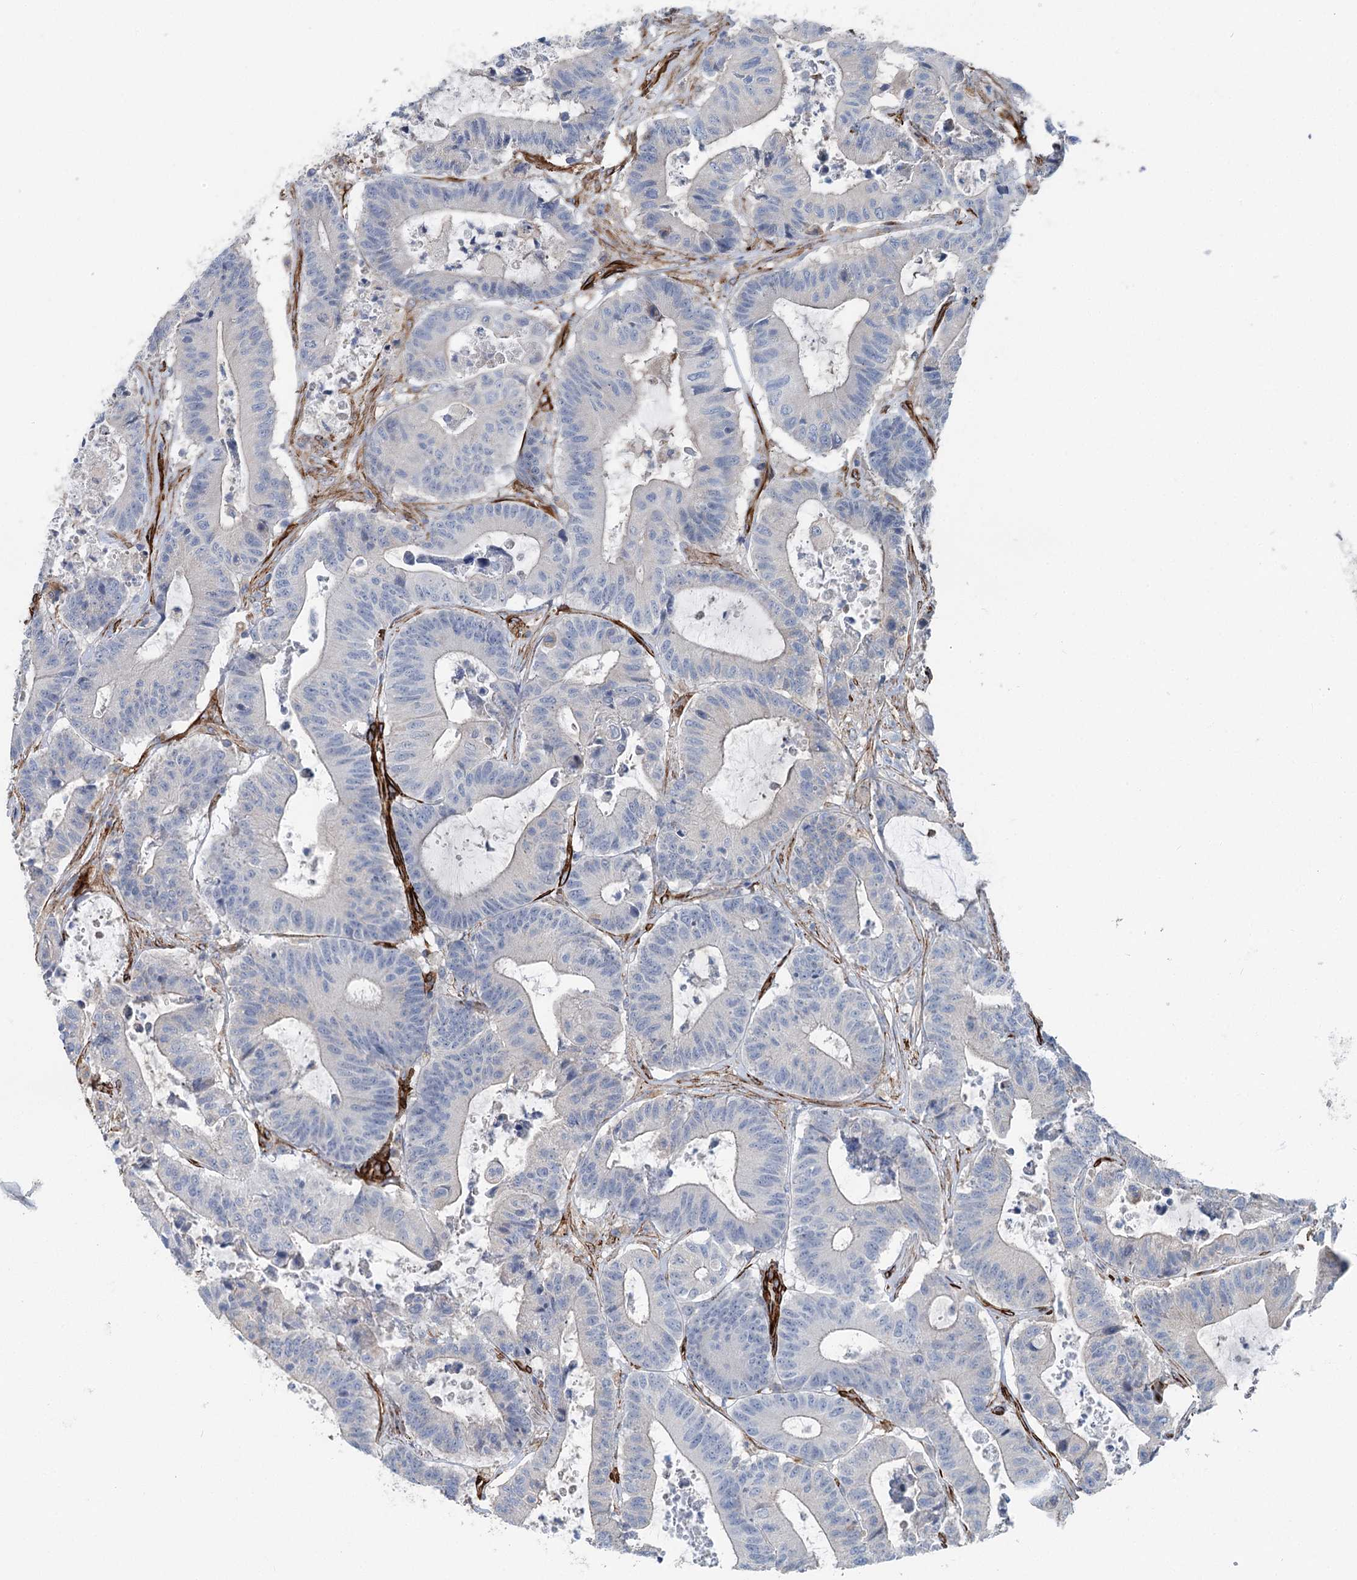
{"staining": {"intensity": "negative", "quantity": "none", "location": "none"}, "tissue": "colorectal cancer", "cell_type": "Tumor cells", "image_type": "cancer", "snomed": [{"axis": "morphology", "description": "Adenocarcinoma, NOS"}, {"axis": "topography", "description": "Colon"}], "caption": "The histopathology image demonstrates no staining of tumor cells in adenocarcinoma (colorectal).", "gene": "IQSEC1", "patient": {"sex": "female", "age": 84}}